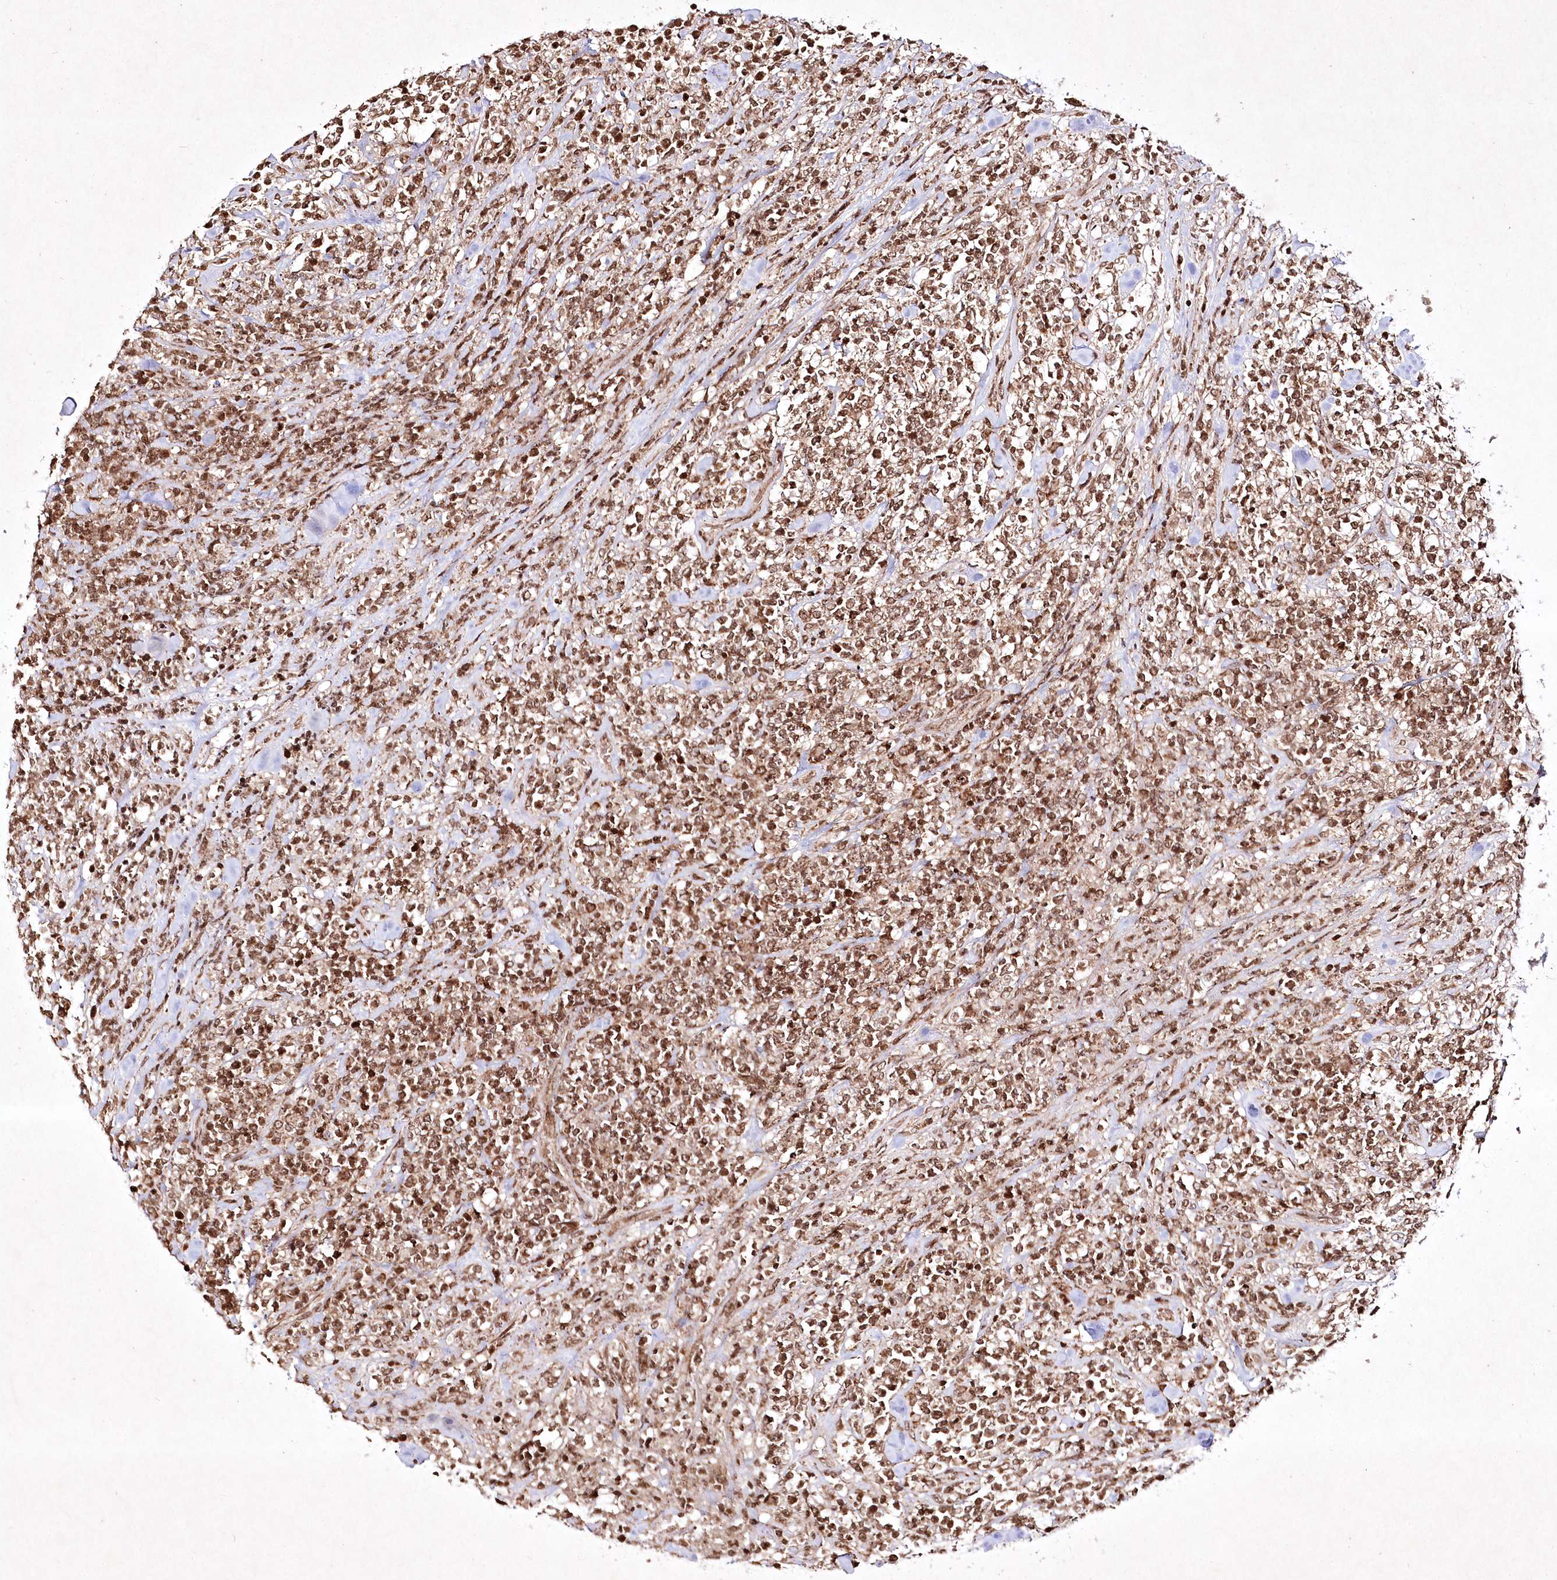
{"staining": {"intensity": "moderate", "quantity": ">75%", "location": "nuclear"}, "tissue": "lymphoma", "cell_type": "Tumor cells", "image_type": "cancer", "snomed": [{"axis": "morphology", "description": "Malignant lymphoma, non-Hodgkin's type, High grade"}, {"axis": "topography", "description": "Soft tissue"}], "caption": "Approximately >75% of tumor cells in lymphoma display moderate nuclear protein expression as visualized by brown immunohistochemical staining.", "gene": "CARM1", "patient": {"sex": "male", "age": 18}}